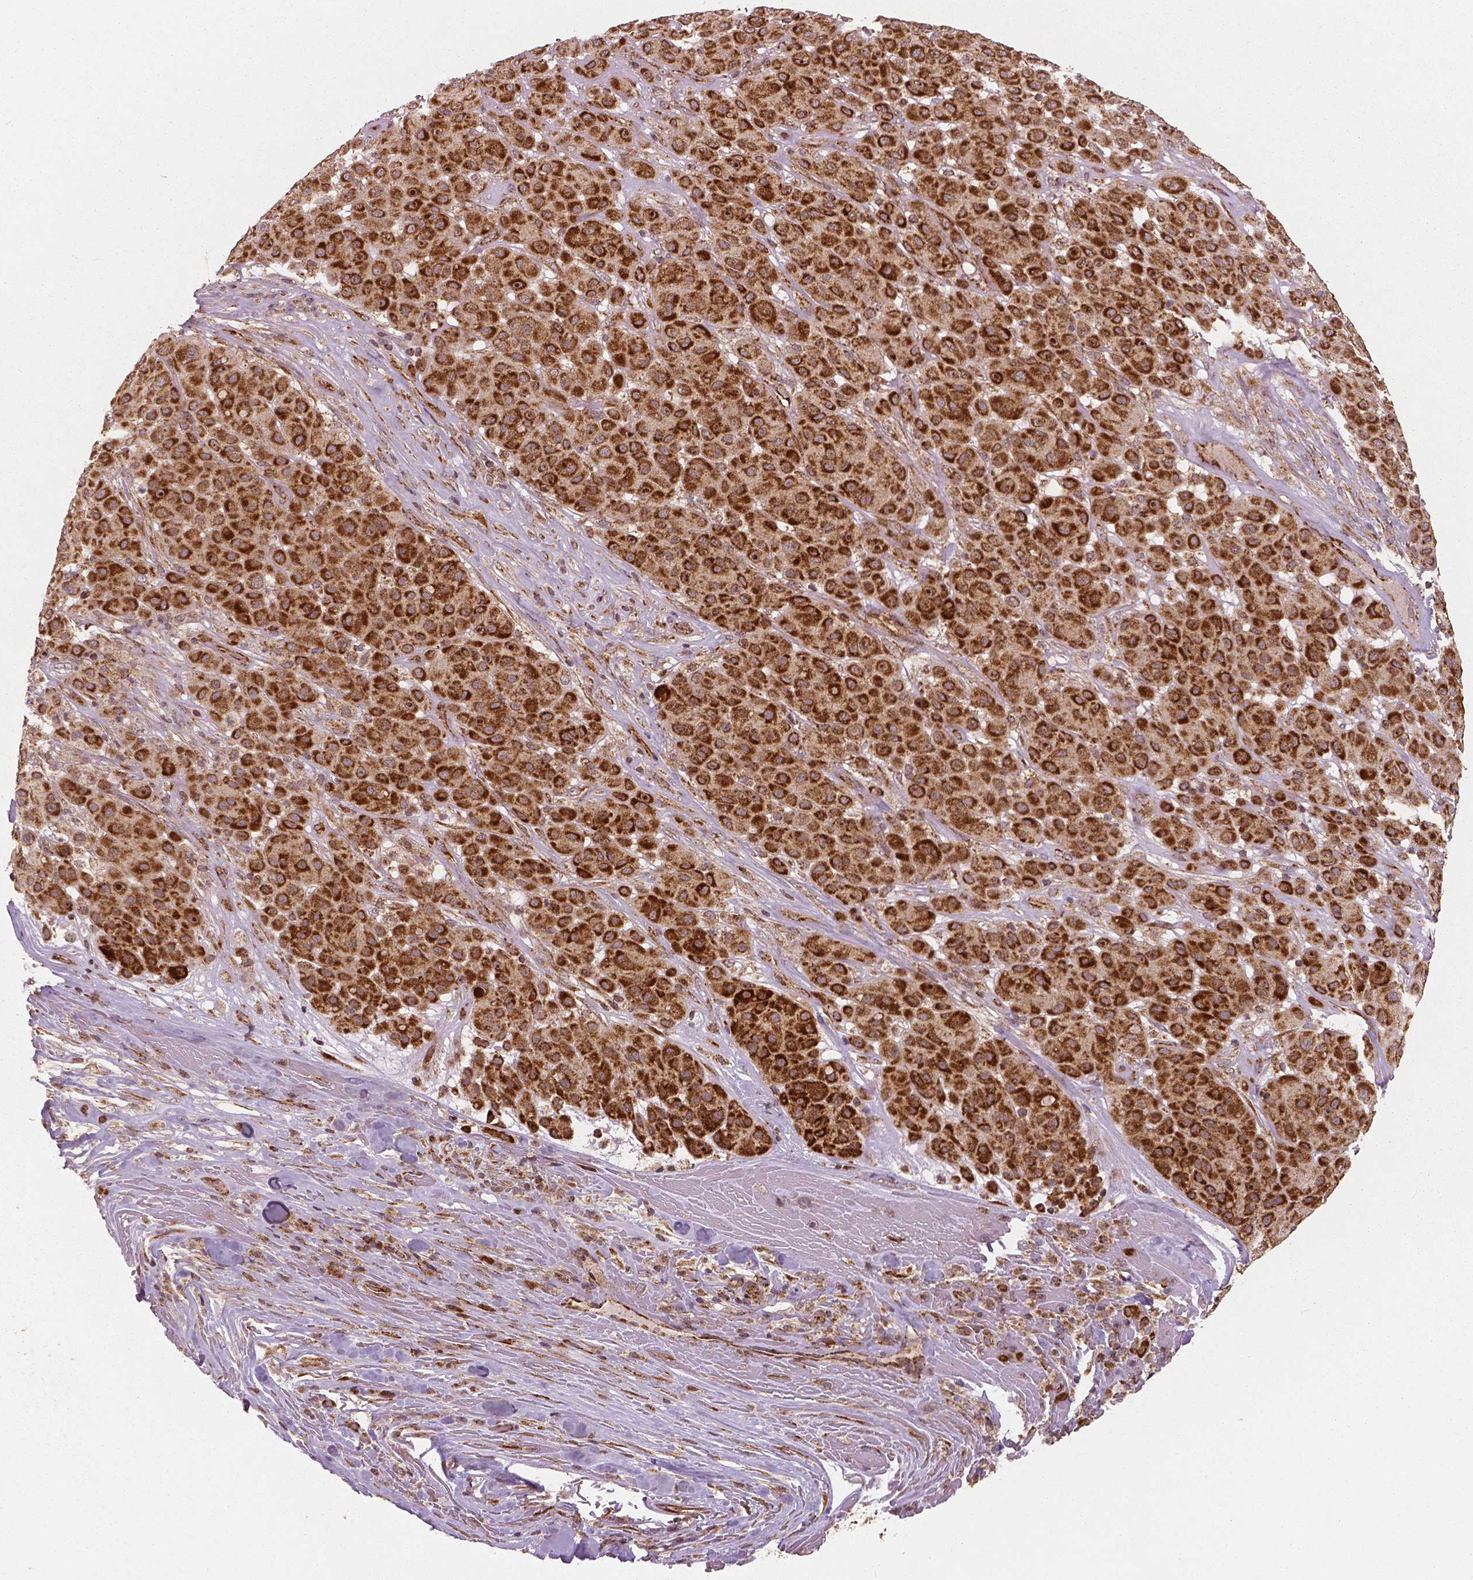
{"staining": {"intensity": "strong", "quantity": ">75%", "location": "cytoplasmic/membranous"}, "tissue": "melanoma", "cell_type": "Tumor cells", "image_type": "cancer", "snomed": [{"axis": "morphology", "description": "Malignant melanoma, Metastatic site"}, {"axis": "topography", "description": "Smooth muscle"}], "caption": "Strong cytoplasmic/membranous protein expression is present in approximately >75% of tumor cells in melanoma. The staining was performed using DAB (3,3'-diaminobenzidine) to visualize the protein expression in brown, while the nuclei were stained in blue with hematoxylin (Magnification: 20x).", "gene": "PGAM5", "patient": {"sex": "male", "age": 41}}